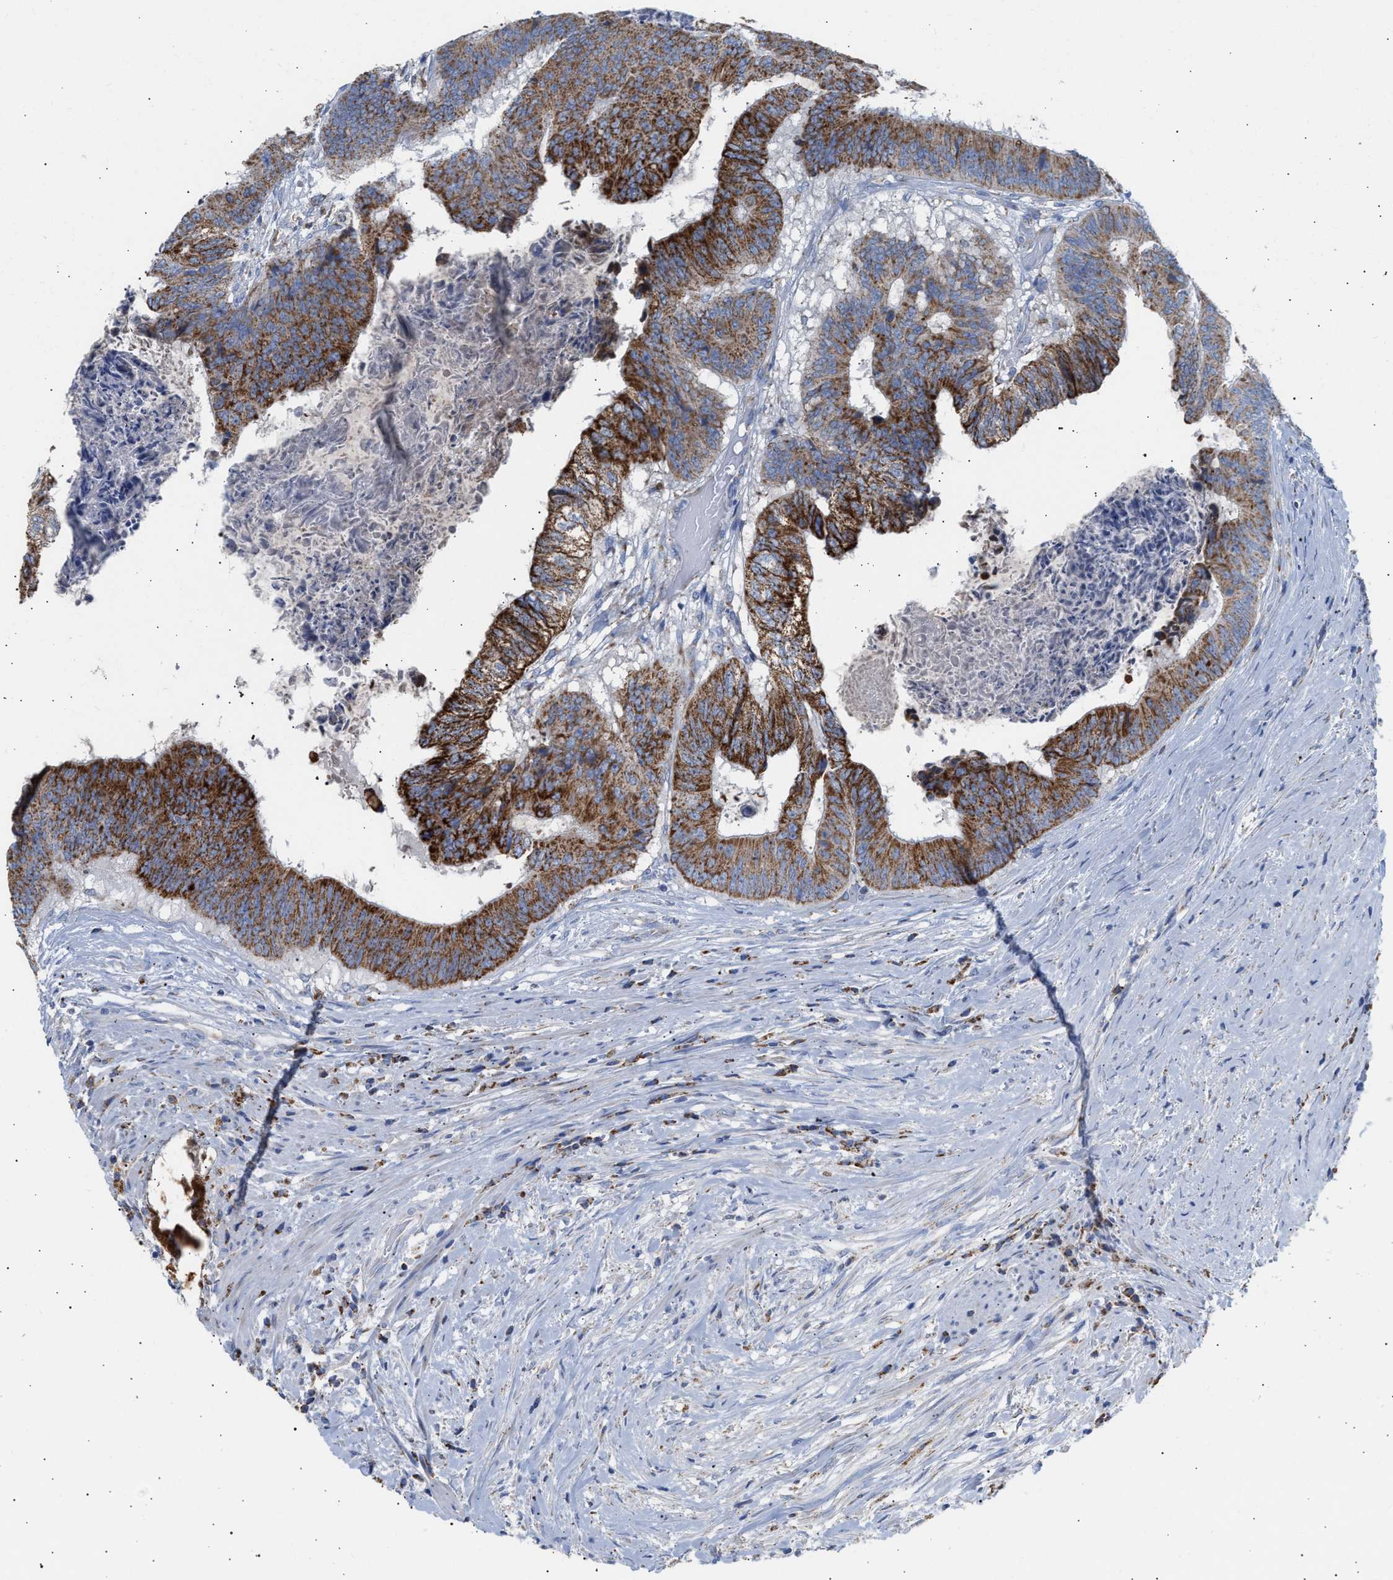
{"staining": {"intensity": "strong", "quantity": ">75%", "location": "cytoplasmic/membranous"}, "tissue": "colorectal cancer", "cell_type": "Tumor cells", "image_type": "cancer", "snomed": [{"axis": "morphology", "description": "Adenocarcinoma, NOS"}, {"axis": "topography", "description": "Rectum"}], "caption": "Immunohistochemistry (IHC) (DAB (3,3'-diaminobenzidine)) staining of human adenocarcinoma (colorectal) demonstrates strong cytoplasmic/membranous protein expression in about >75% of tumor cells.", "gene": "ACOT13", "patient": {"sex": "male", "age": 72}}